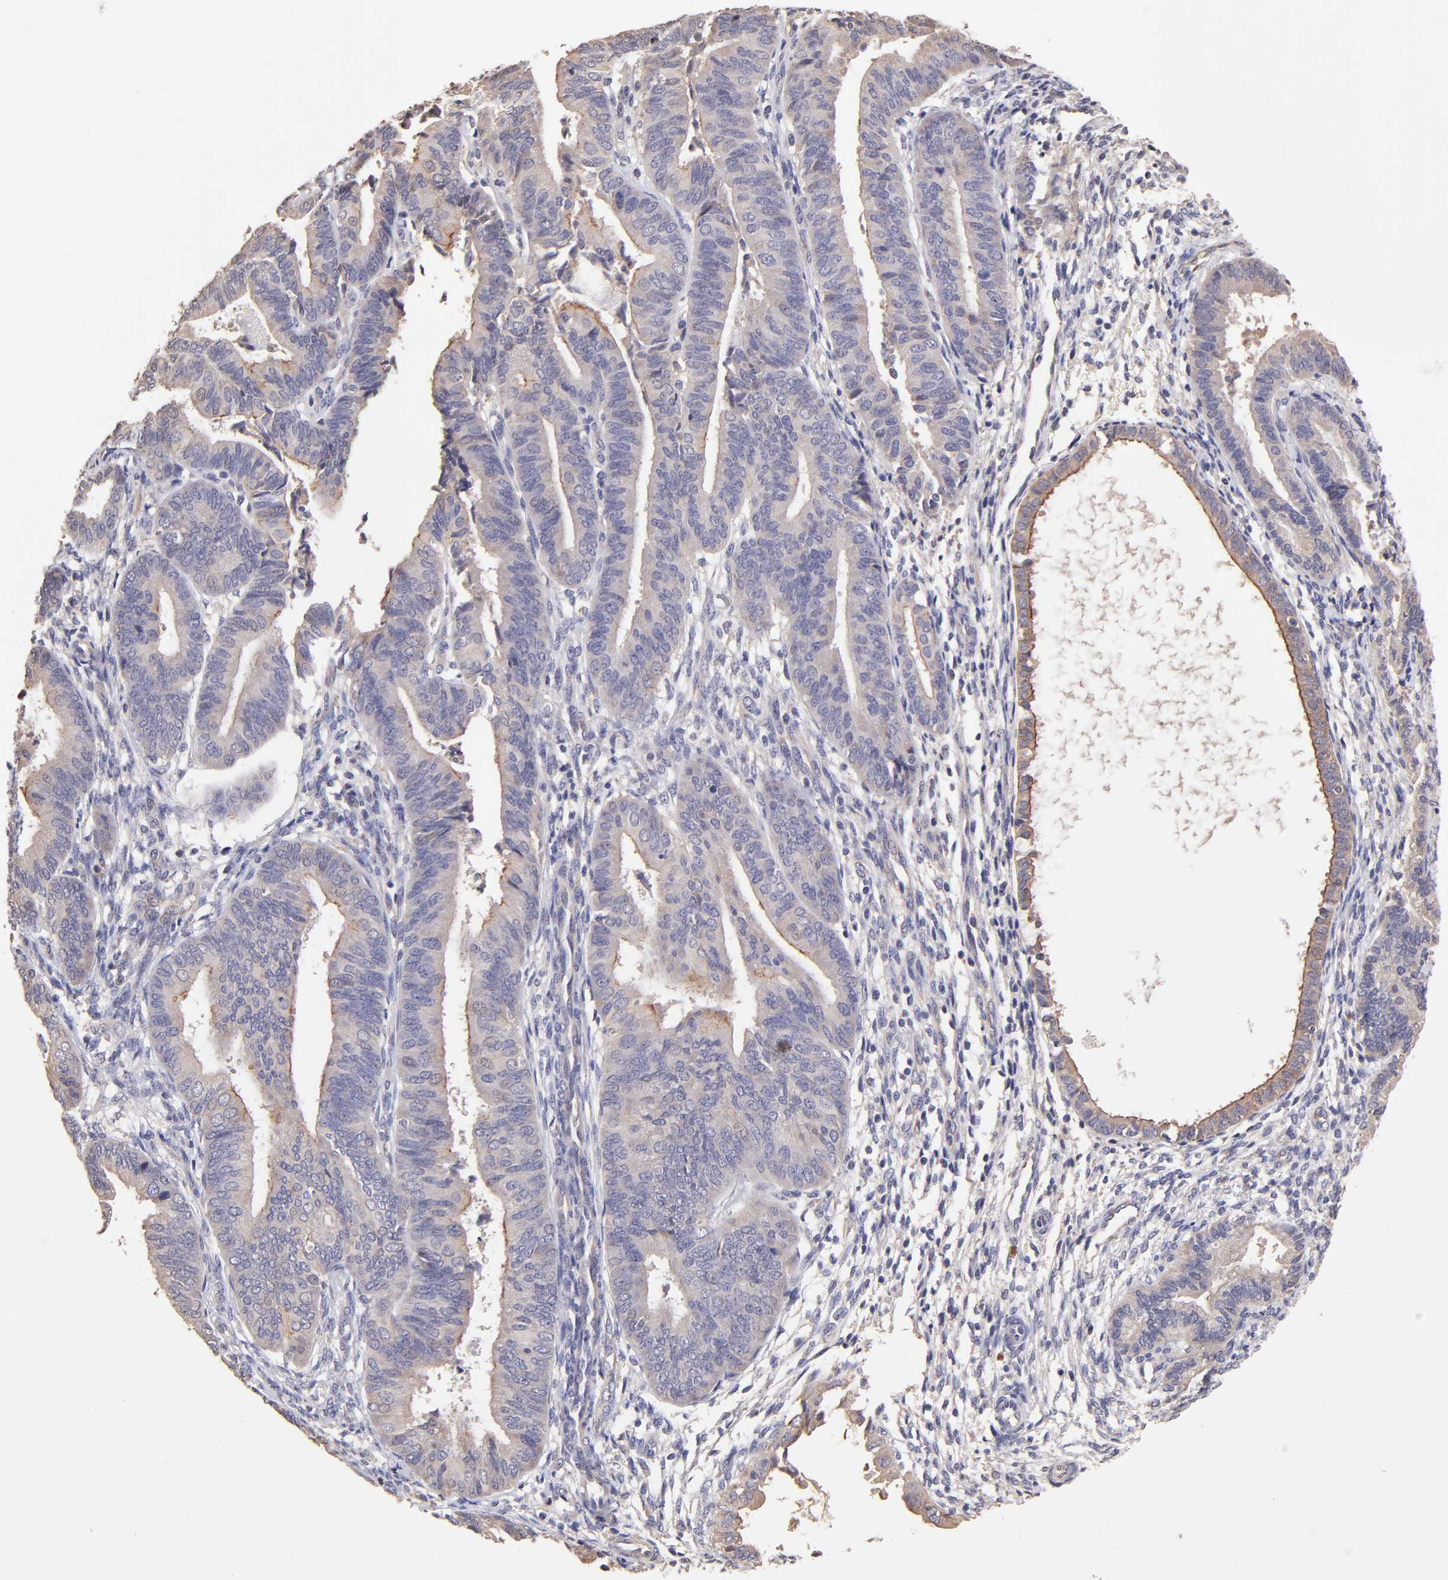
{"staining": {"intensity": "weak", "quantity": ">75%", "location": "cytoplasmic/membranous"}, "tissue": "endometrial cancer", "cell_type": "Tumor cells", "image_type": "cancer", "snomed": [{"axis": "morphology", "description": "Adenocarcinoma, NOS"}, {"axis": "topography", "description": "Endometrium"}], "caption": "A histopathology image of human adenocarcinoma (endometrial) stained for a protein displays weak cytoplasmic/membranous brown staining in tumor cells. (DAB (3,3'-diaminobenzidine) = brown stain, brightfield microscopy at high magnification).", "gene": "RNASEL", "patient": {"sex": "female", "age": 63}}